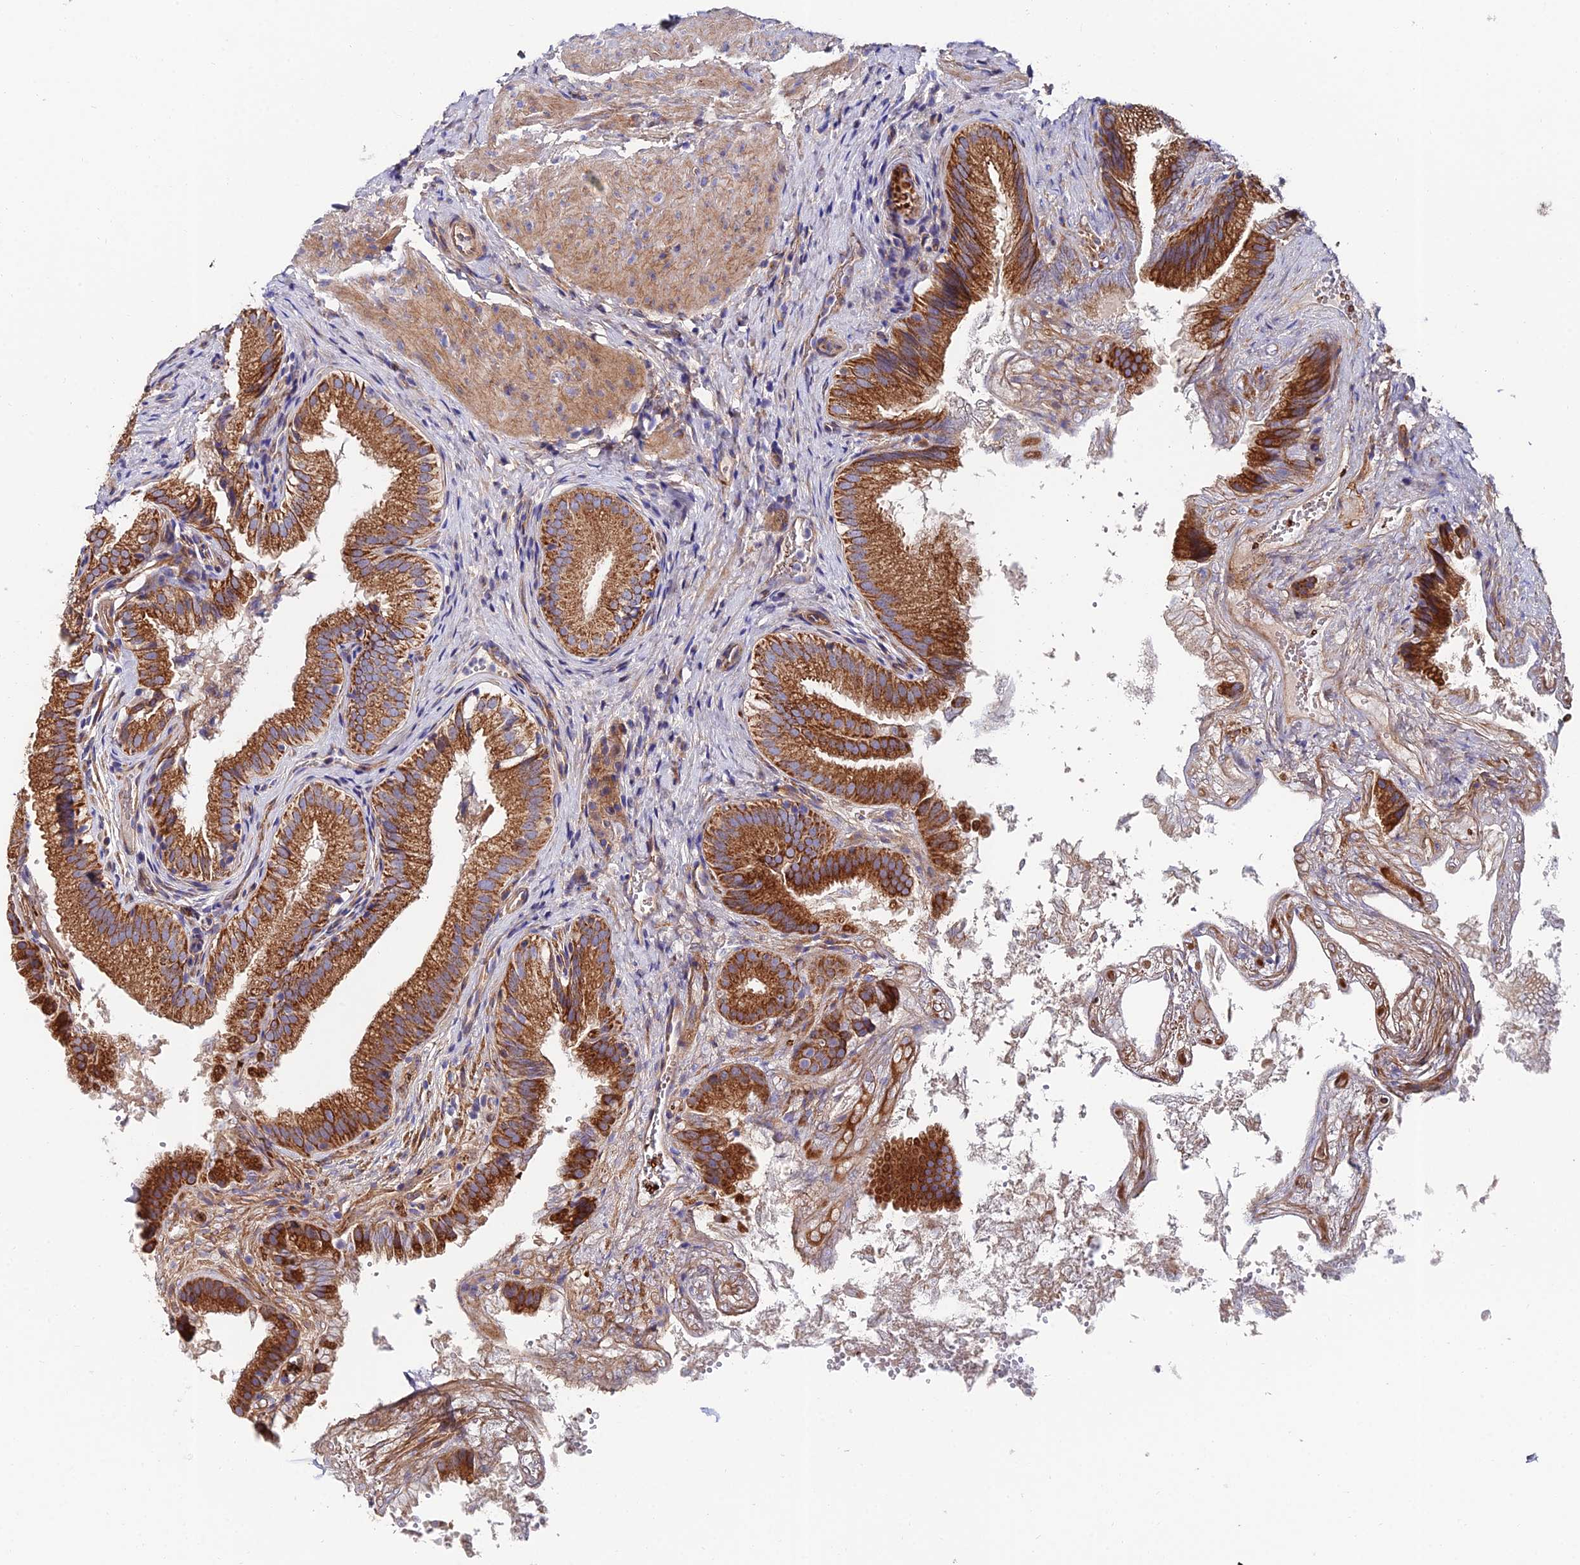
{"staining": {"intensity": "strong", "quantity": ">75%", "location": "cytoplasmic/membranous"}, "tissue": "gallbladder", "cell_type": "Glandular cells", "image_type": "normal", "snomed": [{"axis": "morphology", "description": "Normal tissue, NOS"}, {"axis": "topography", "description": "Gallbladder"}], "caption": "Glandular cells exhibit high levels of strong cytoplasmic/membranous staining in approximately >75% of cells in benign gallbladder.", "gene": "ADGRF3", "patient": {"sex": "female", "age": 30}}